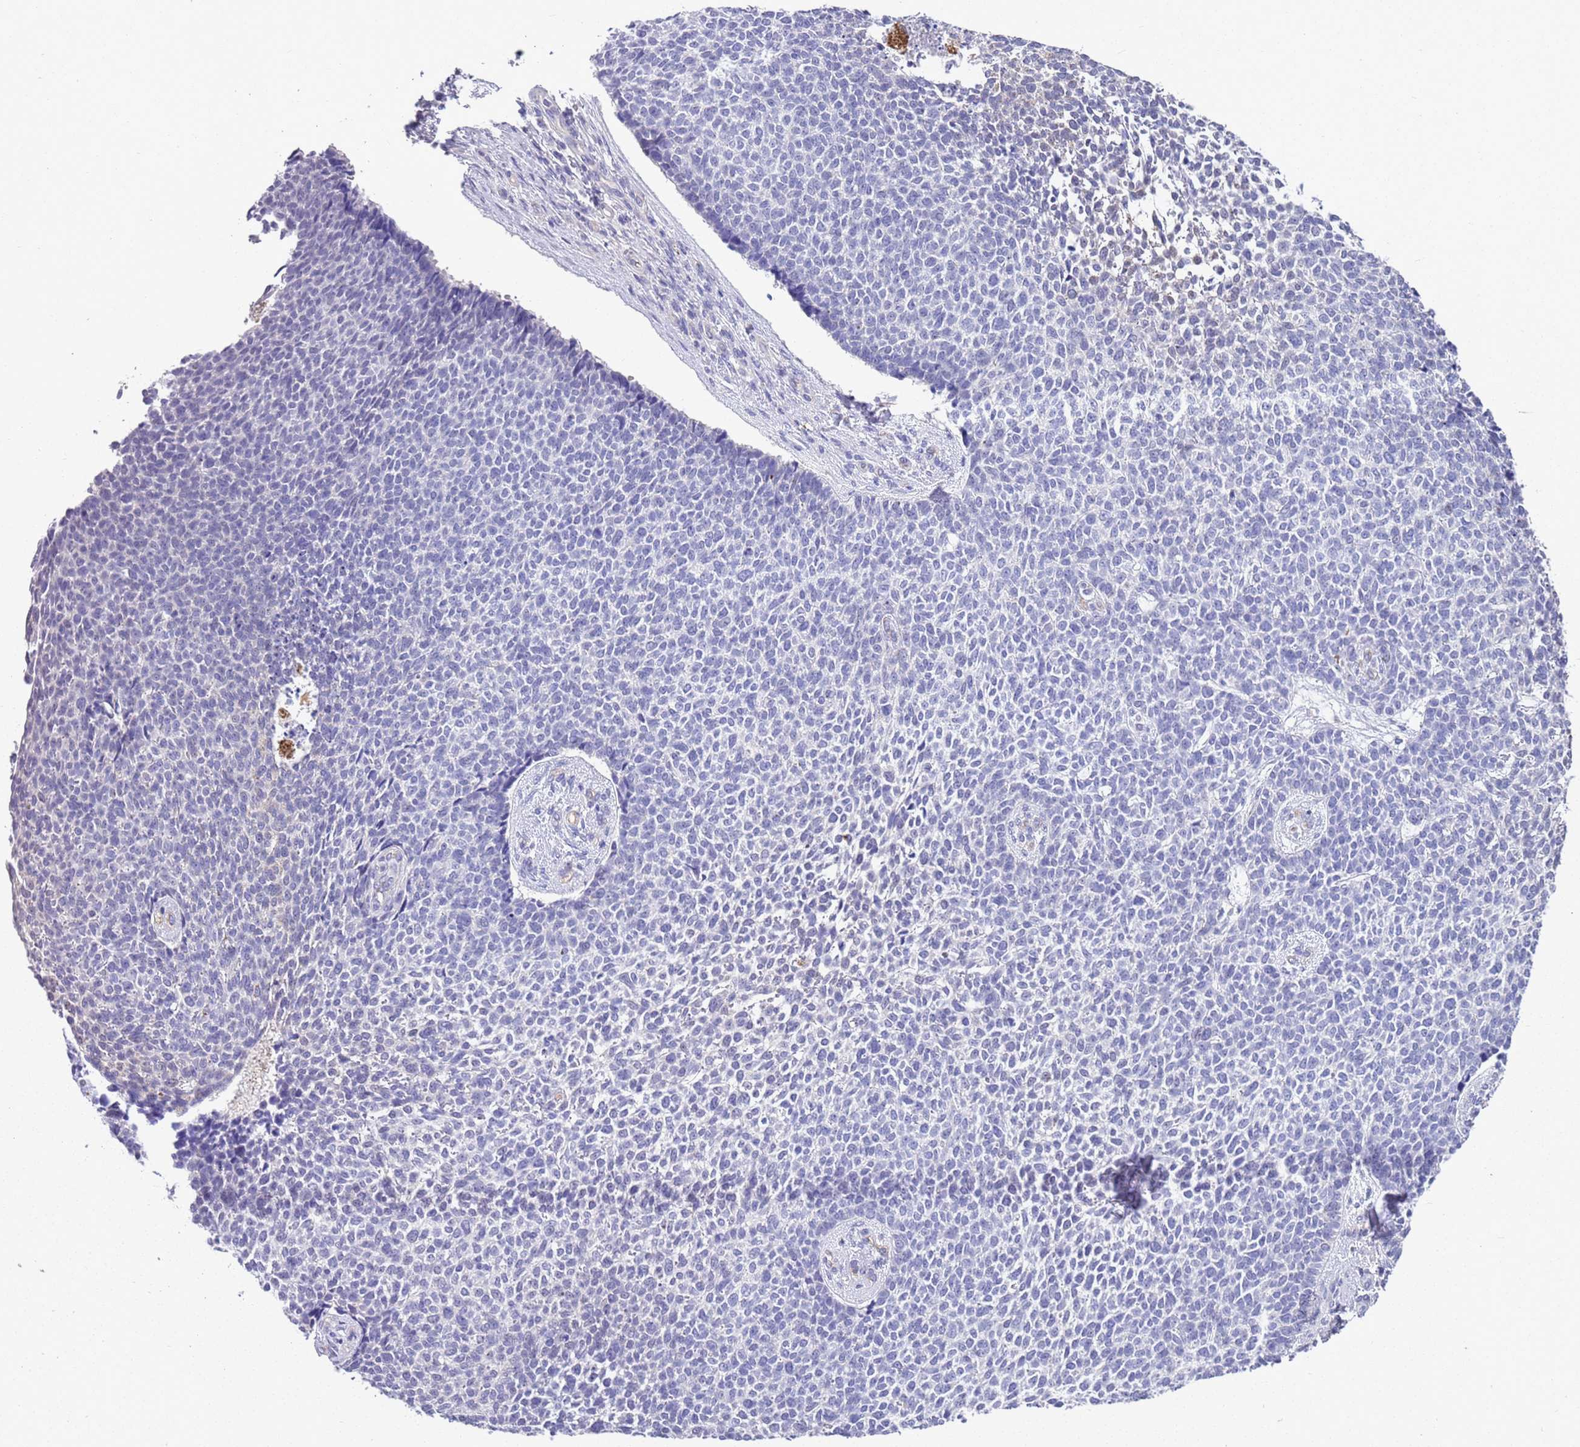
{"staining": {"intensity": "negative", "quantity": "none", "location": "none"}, "tissue": "skin cancer", "cell_type": "Tumor cells", "image_type": "cancer", "snomed": [{"axis": "morphology", "description": "Basal cell carcinoma"}, {"axis": "topography", "description": "Skin"}], "caption": "Human skin cancer stained for a protein using immunohistochemistry exhibits no staining in tumor cells.", "gene": "BRMS1L", "patient": {"sex": "female", "age": 84}}